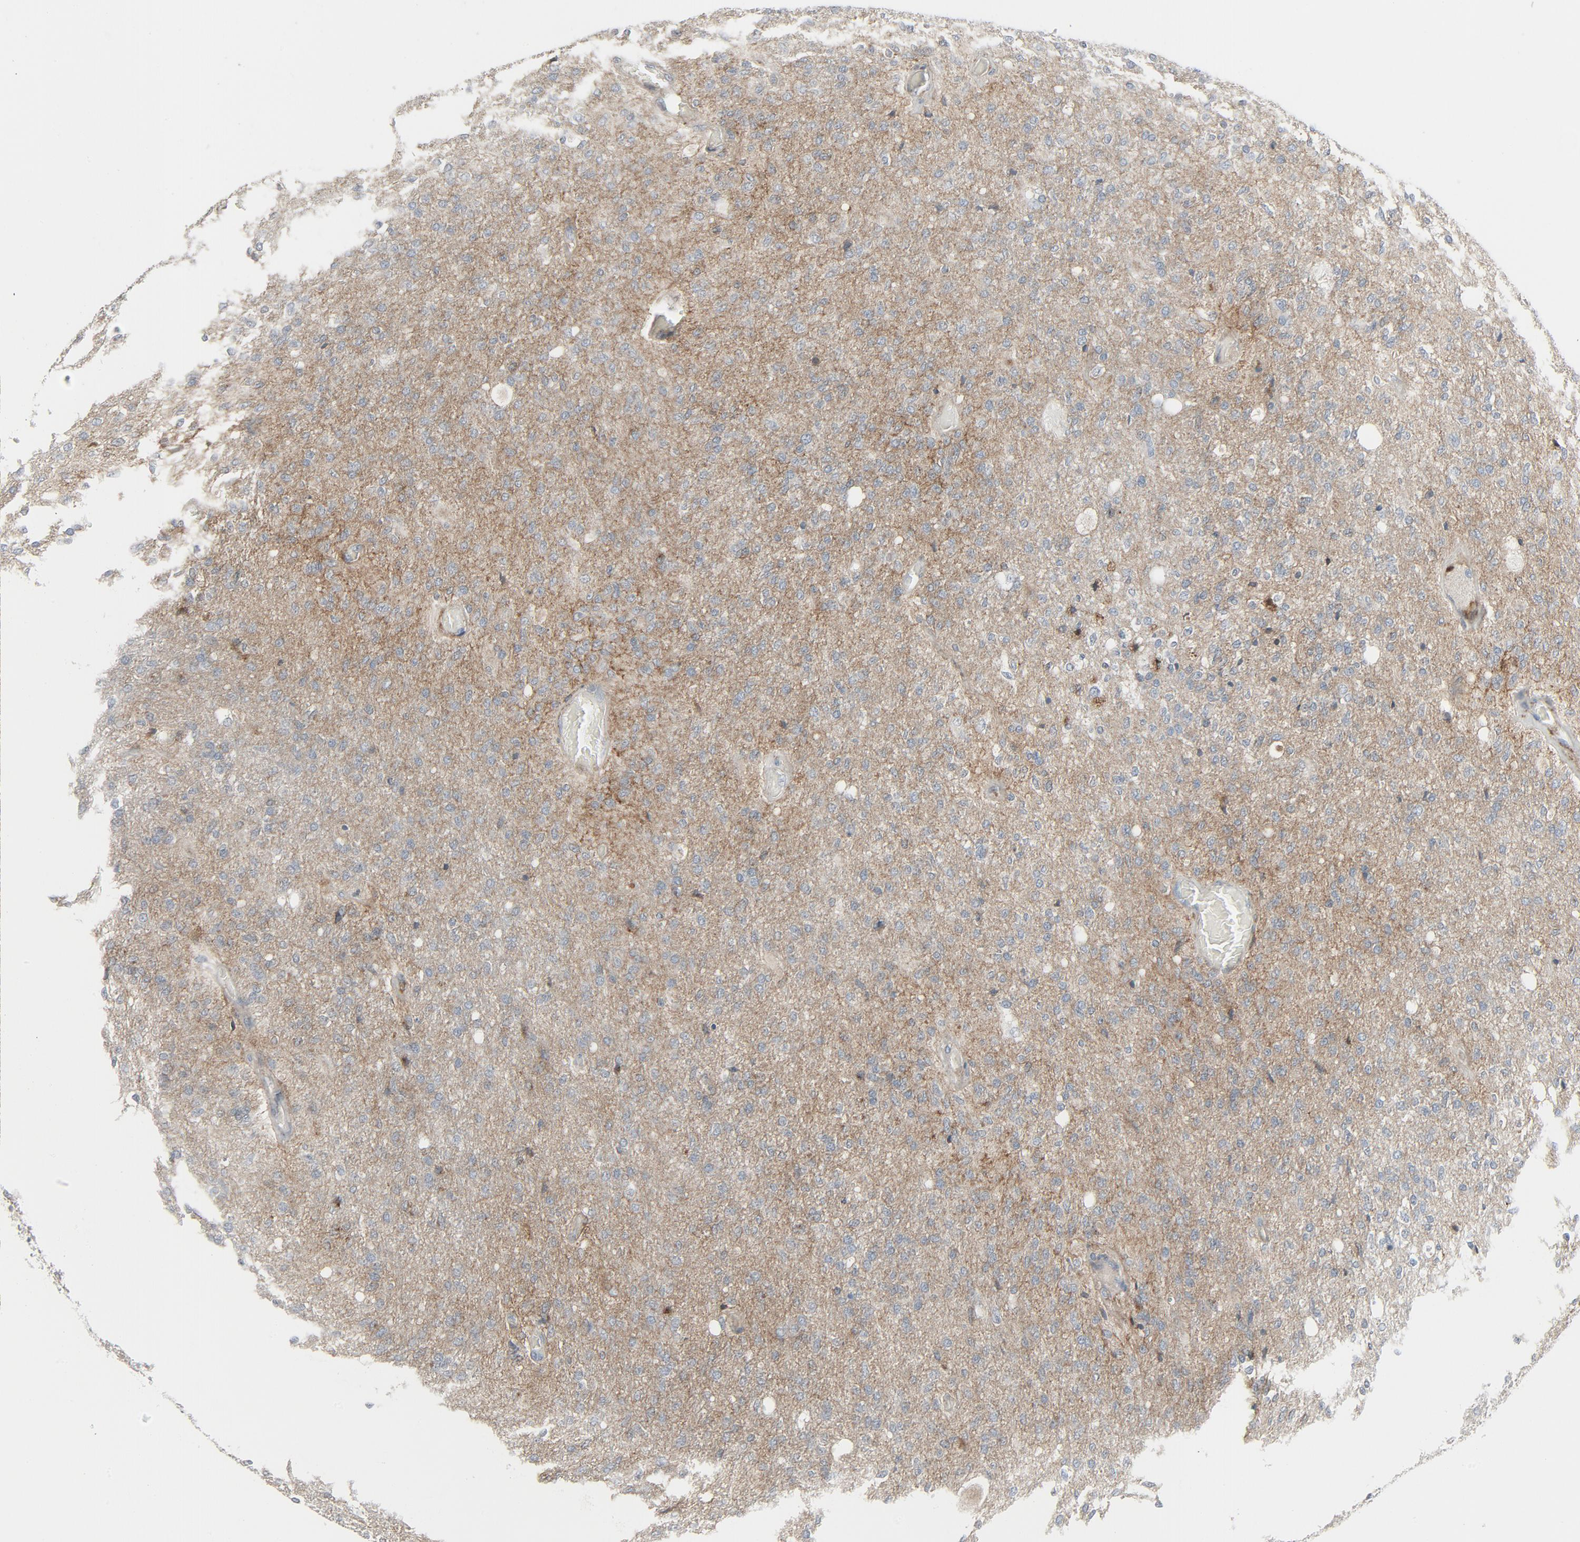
{"staining": {"intensity": "strong", "quantity": "<25%", "location": "cytoplasmic/membranous"}, "tissue": "glioma", "cell_type": "Tumor cells", "image_type": "cancer", "snomed": [{"axis": "morphology", "description": "Normal tissue, NOS"}, {"axis": "morphology", "description": "Glioma, malignant, High grade"}, {"axis": "topography", "description": "Cerebral cortex"}], "caption": "Brown immunohistochemical staining in human malignant glioma (high-grade) displays strong cytoplasmic/membranous expression in about <25% of tumor cells.", "gene": "FGFR3", "patient": {"sex": "male", "age": 77}}